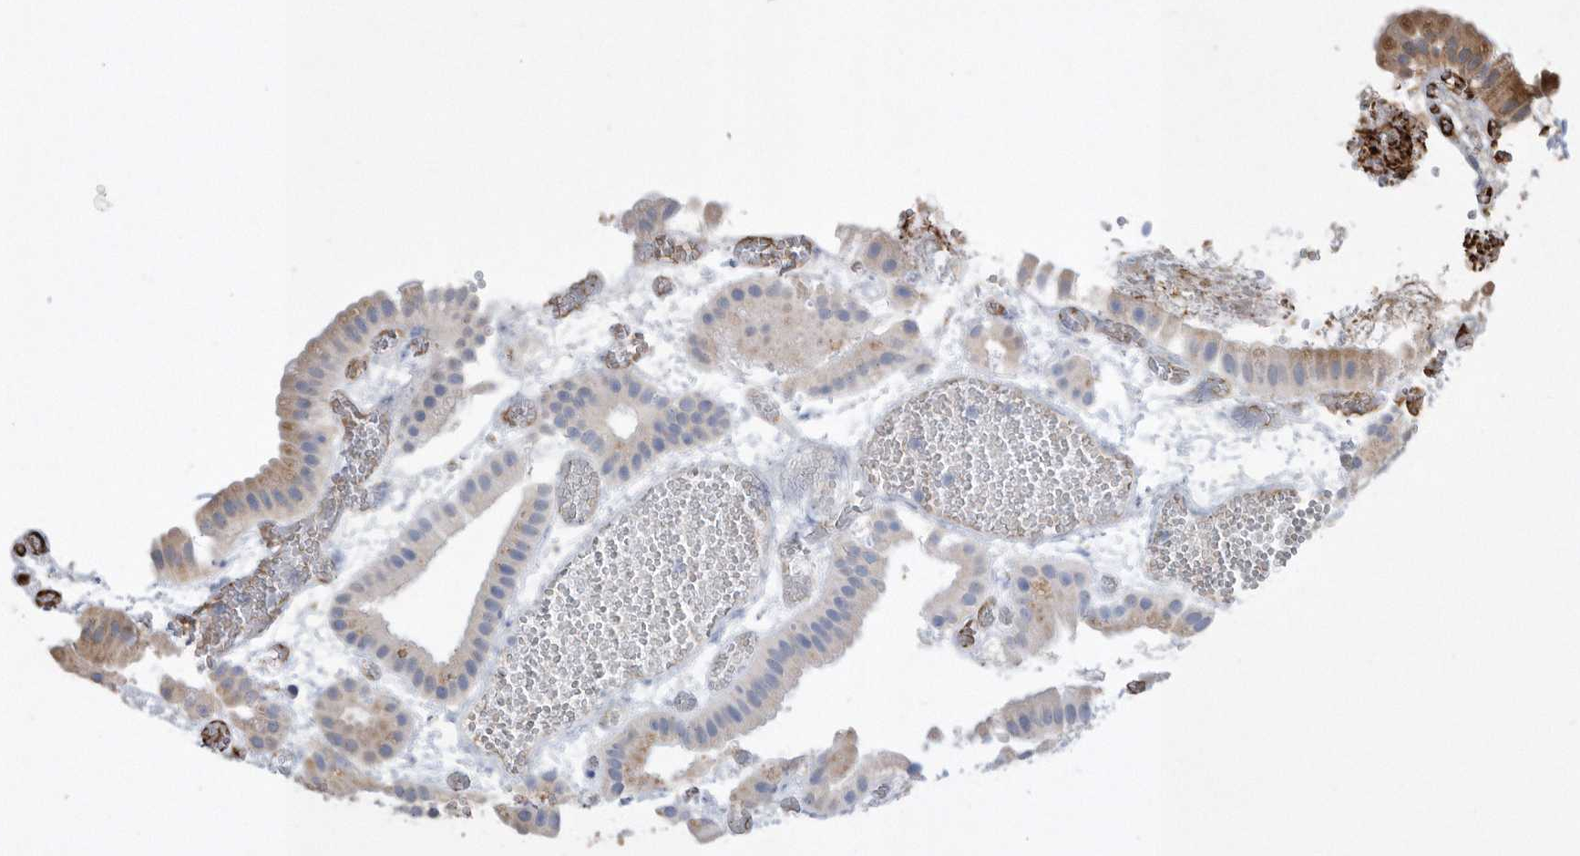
{"staining": {"intensity": "moderate", "quantity": "25%-75%", "location": "cytoplasmic/membranous"}, "tissue": "gallbladder", "cell_type": "Glandular cells", "image_type": "normal", "snomed": [{"axis": "morphology", "description": "Normal tissue, NOS"}, {"axis": "topography", "description": "Gallbladder"}], "caption": "Immunohistochemistry (DAB (3,3'-diaminobenzidine)) staining of benign human gallbladder displays moderate cytoplasmic/membranous protein expression in about 25%-75% of glandular cells.", "gene": "PON2", "patient": {"sex": "female", "age": 64}}